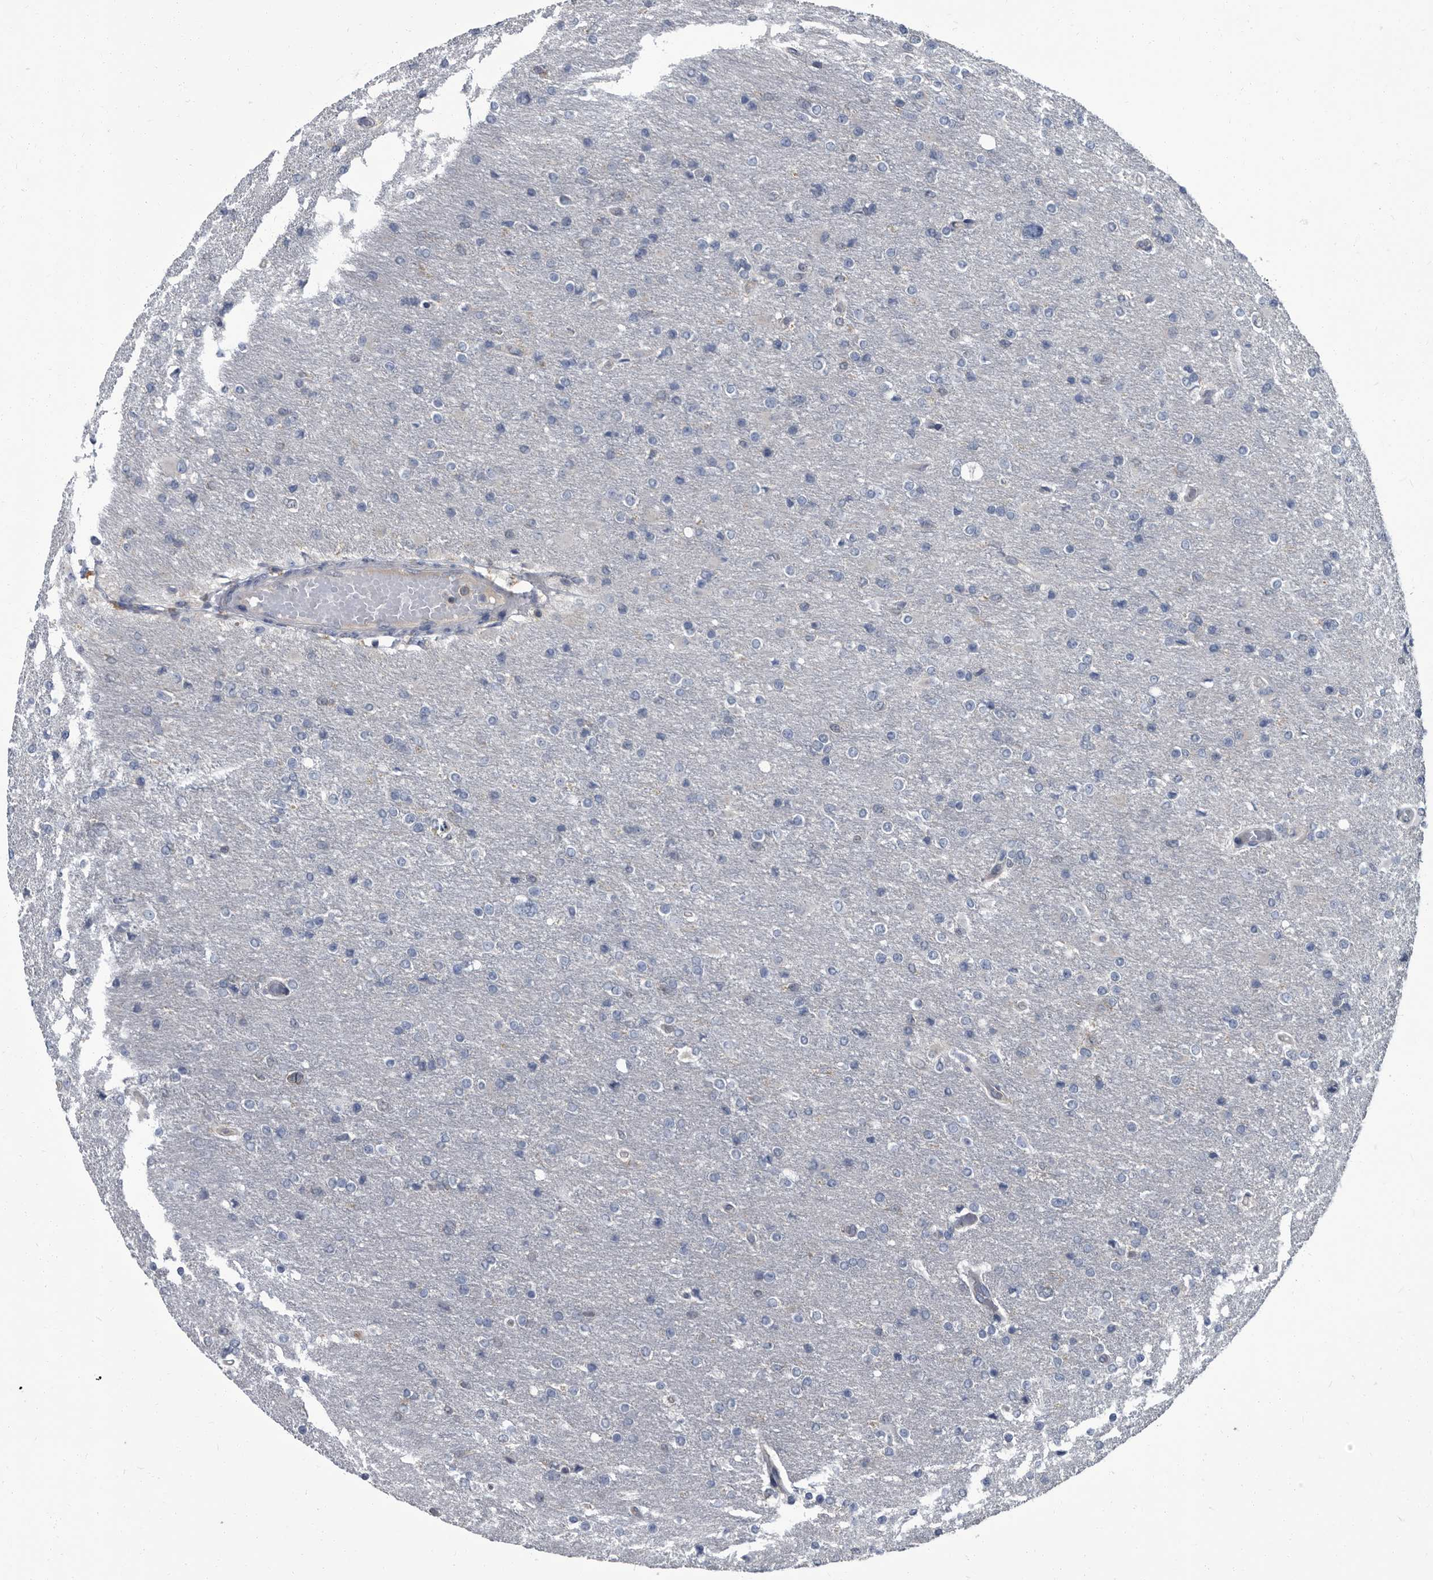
{"staining": {"intensity": "negative", "quantity": "none", "location": "none"}, "tissue": "glioma", "cell_type": "Tumor cells", "image_type": "cancer", "snomed": [{"axis": "morphology", "description": "Glioma, malignant, High grade"}, {"axis": "topography", "description": "Cerebral cortex"}], "caption": "Immunohistochemistry micrograph of neoplastic tissue: human glioma stained with DAB reveals no significant protein positivity in tumor cells.", "gene": "CDV3", "patient": {"sex": "female", "age": 36}}